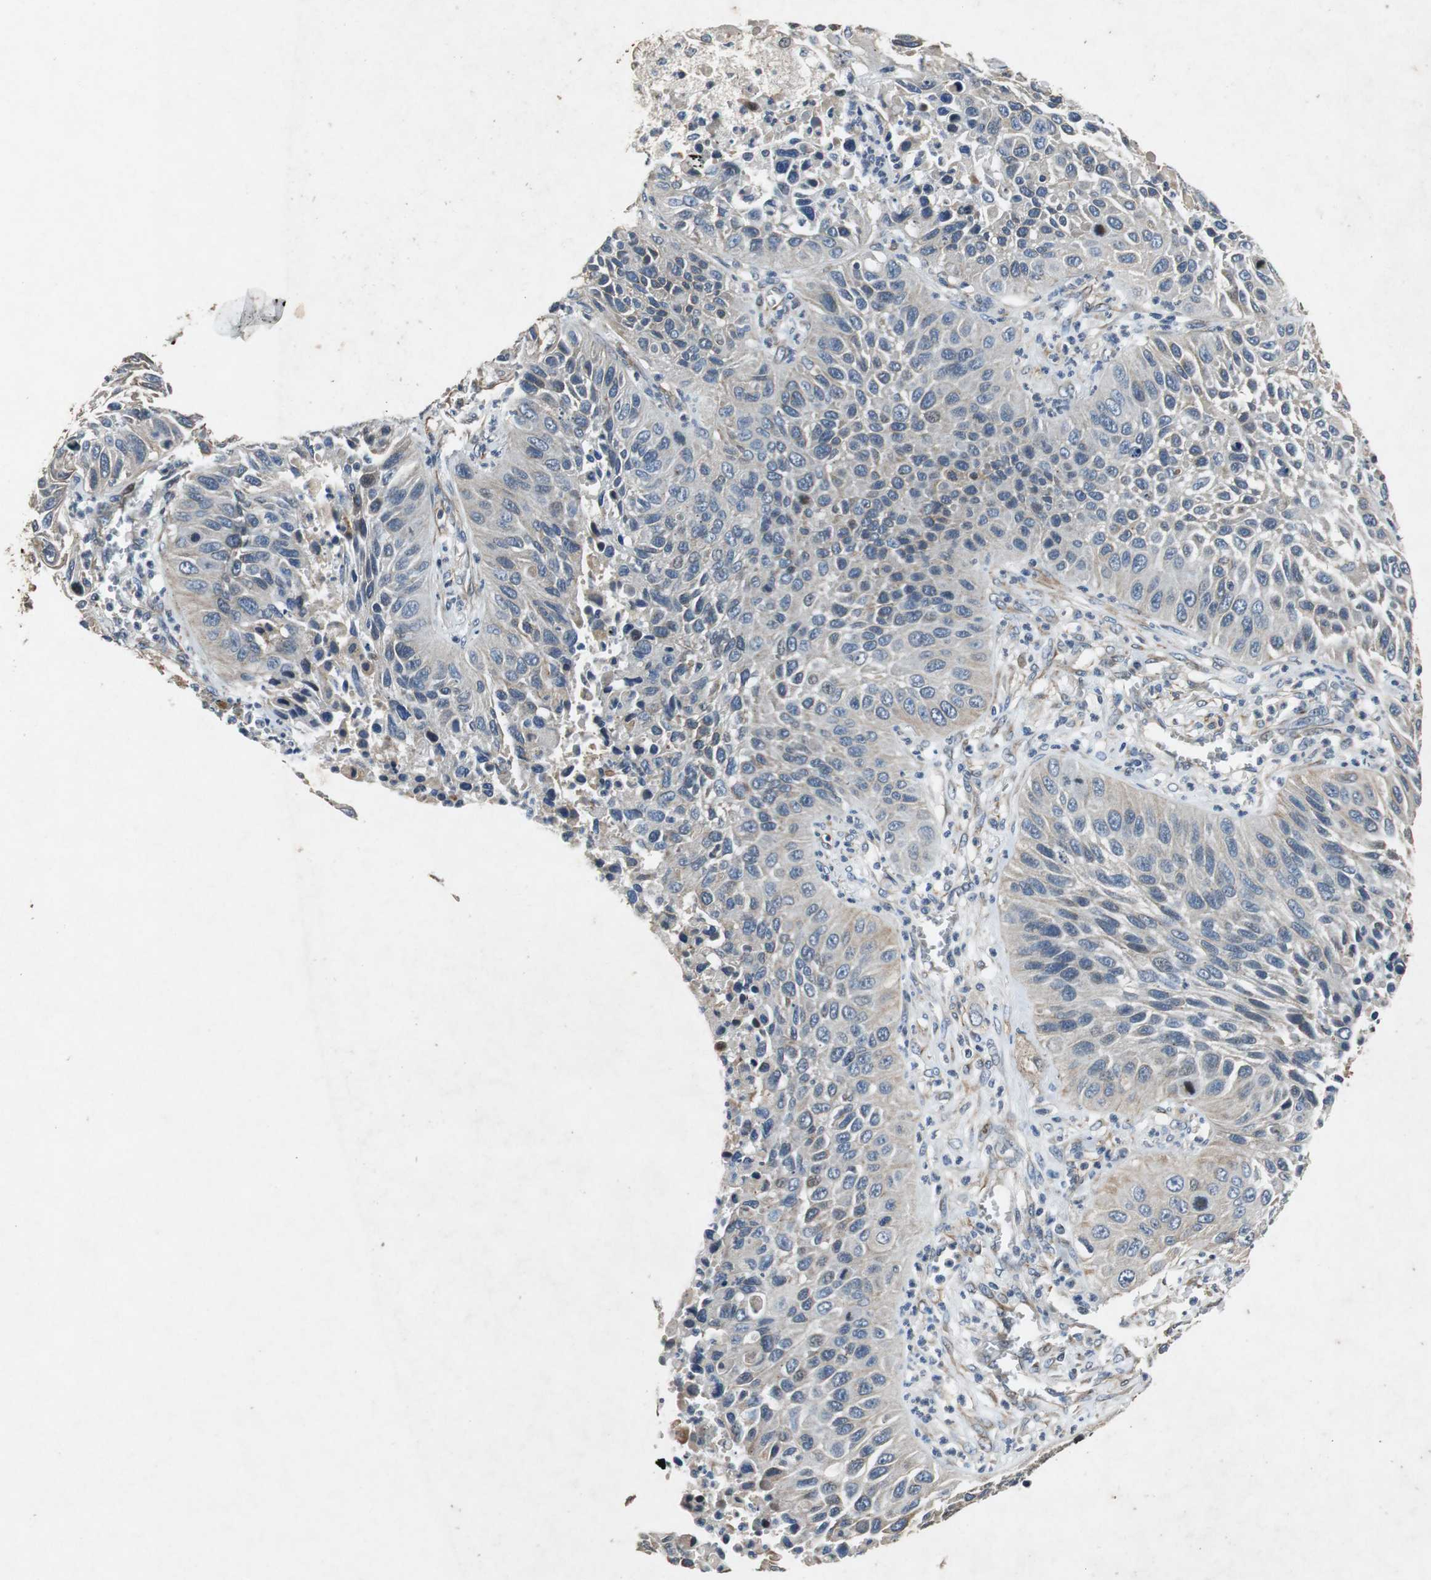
{"staining": {"intensity": "weak", "quantity": "<25%", "location": "cytoplasmic/membranous"}, "tissue": "lung cancer", "cell_type": "Tumor cells", "image_type": "cancer", "snomed": [{"axis": "morphology", "description": "Squamous cell carcinoma, NOS"}, {"axis": "topography", "description": "Lung"}], "caption": "Tumor cells show no significant protein staining in squamous cell carcinoma (lung).", "gene": "TUBA4A", "patient": {"sex": "female", "age": 76}}